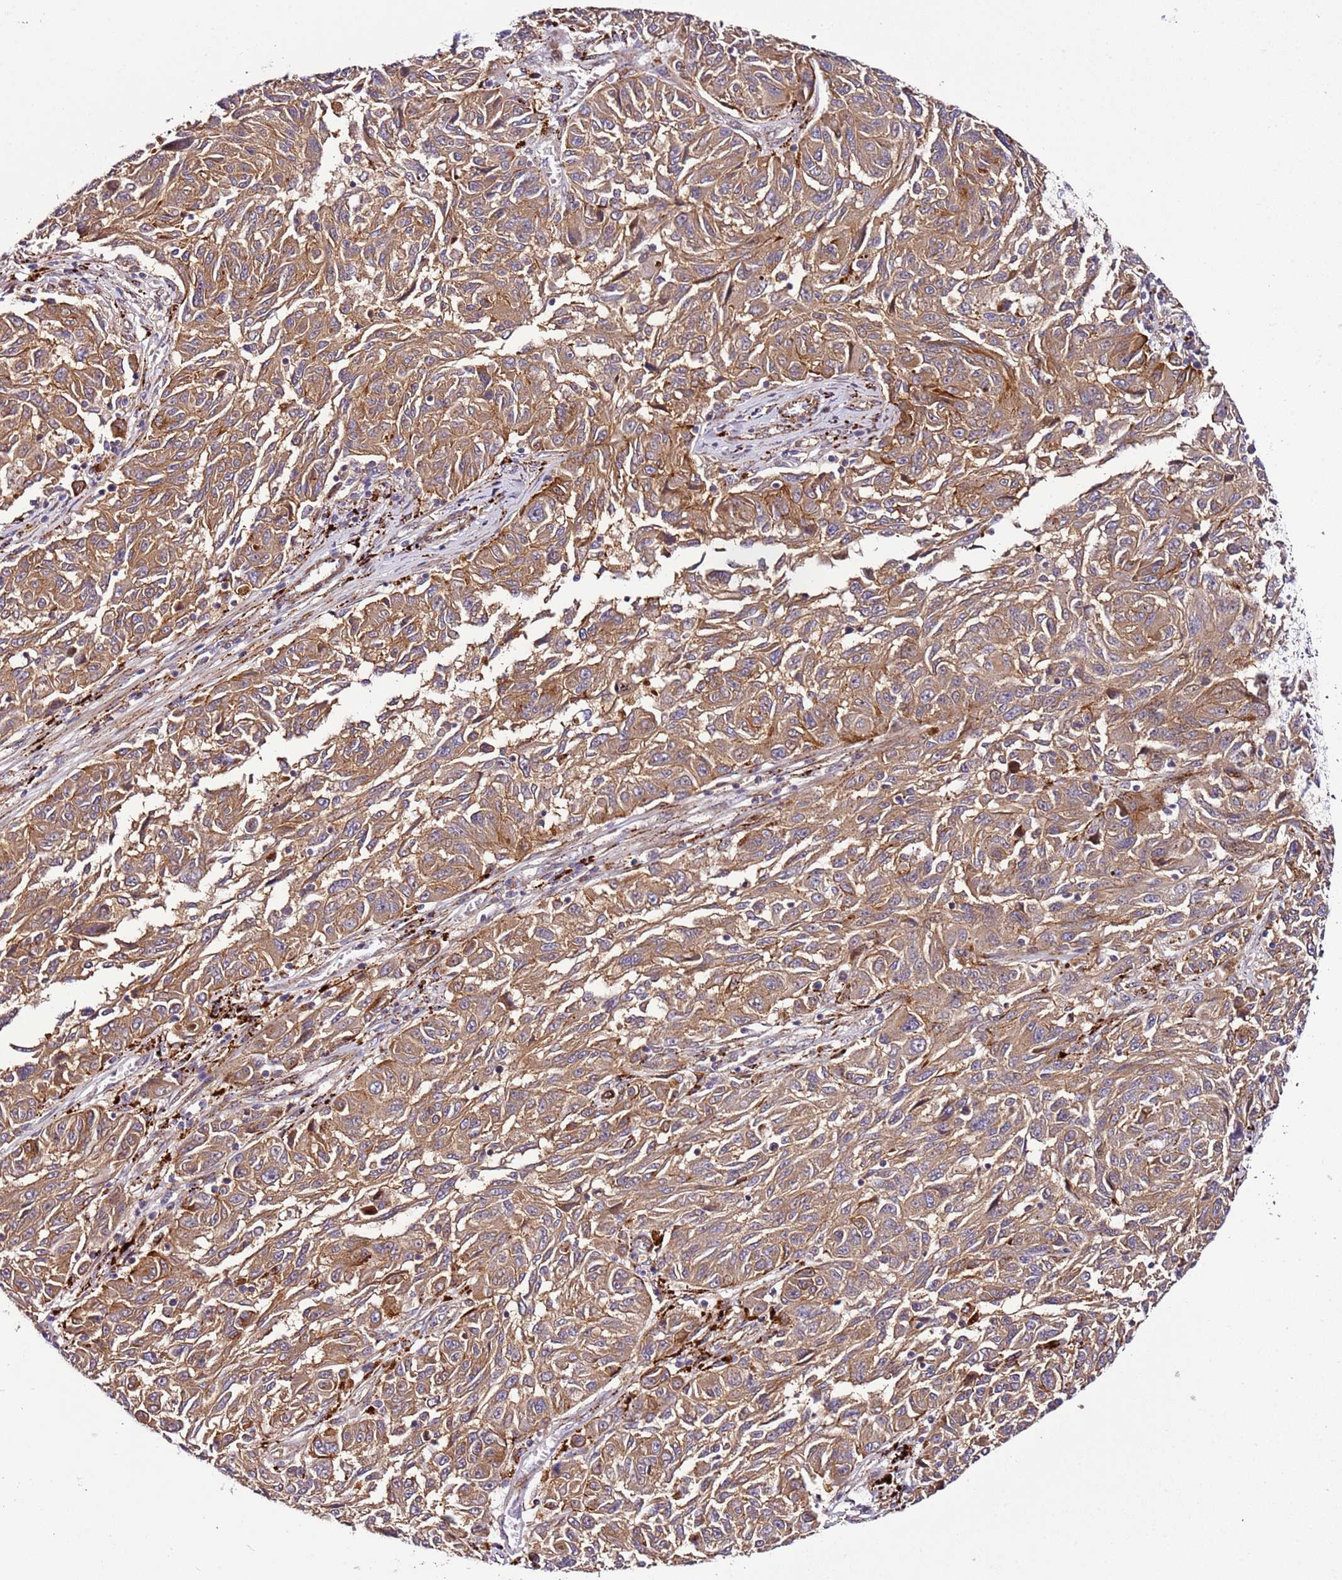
{"staining": {"intensity": "moderate", "quantity": ">75%", "location": "cytoplasmic/membranous"}, "tissue": "melanoma", "cell_type": "Tumor cells", "image_type": "cancer", "snomed": [{"axis": "morphology", "description": "Malignant melanoma, NOS"}, {"axis": "topography", "description": "Skin"}], "caption": "Malignant melanoma stained for a protein demonstrates moderate cytoplasmic/membranous positivity in tumor cells.", "gene": "PVRIG", "patient": {"sex": "male", "age": 53}}